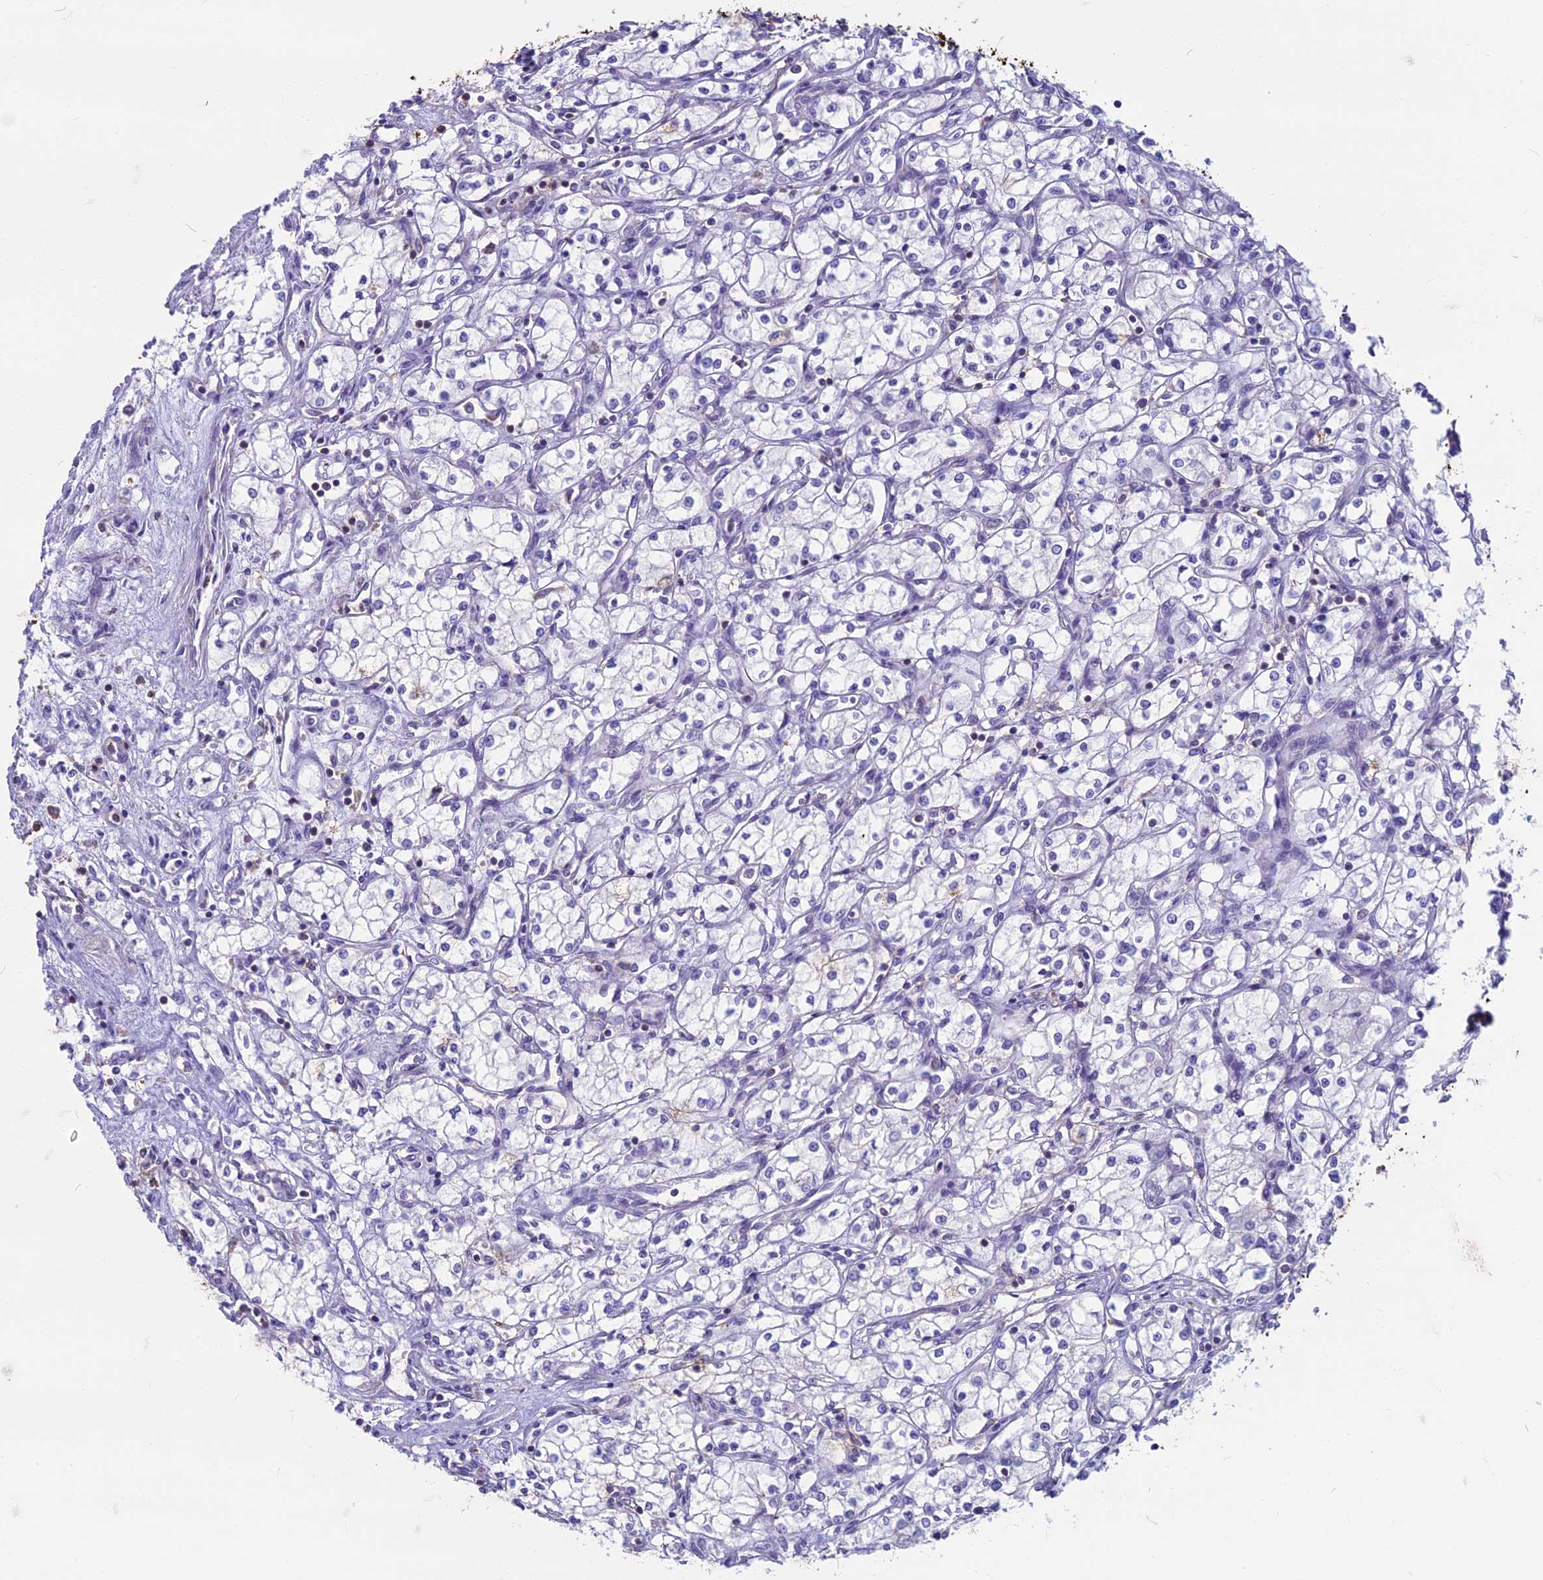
{"staining": {"intensity": "negative", "quantity": "none", "location": "none"}, "tissue": "renal cancer", "cell_type": "Tumor cells", "image_type": "cancer", "snomed": [{"axis": "morphology", "description": "Adenocarcinoma, NOS"}, {"axis": "topography", "description": "Kidney"}], "caption": "Human adenocarcinoma (renal) stained for a protein using IHC shows no expression in tumor cells.", "gene": "CDAN1", "patient": {"sex": "male", "age": 59}}